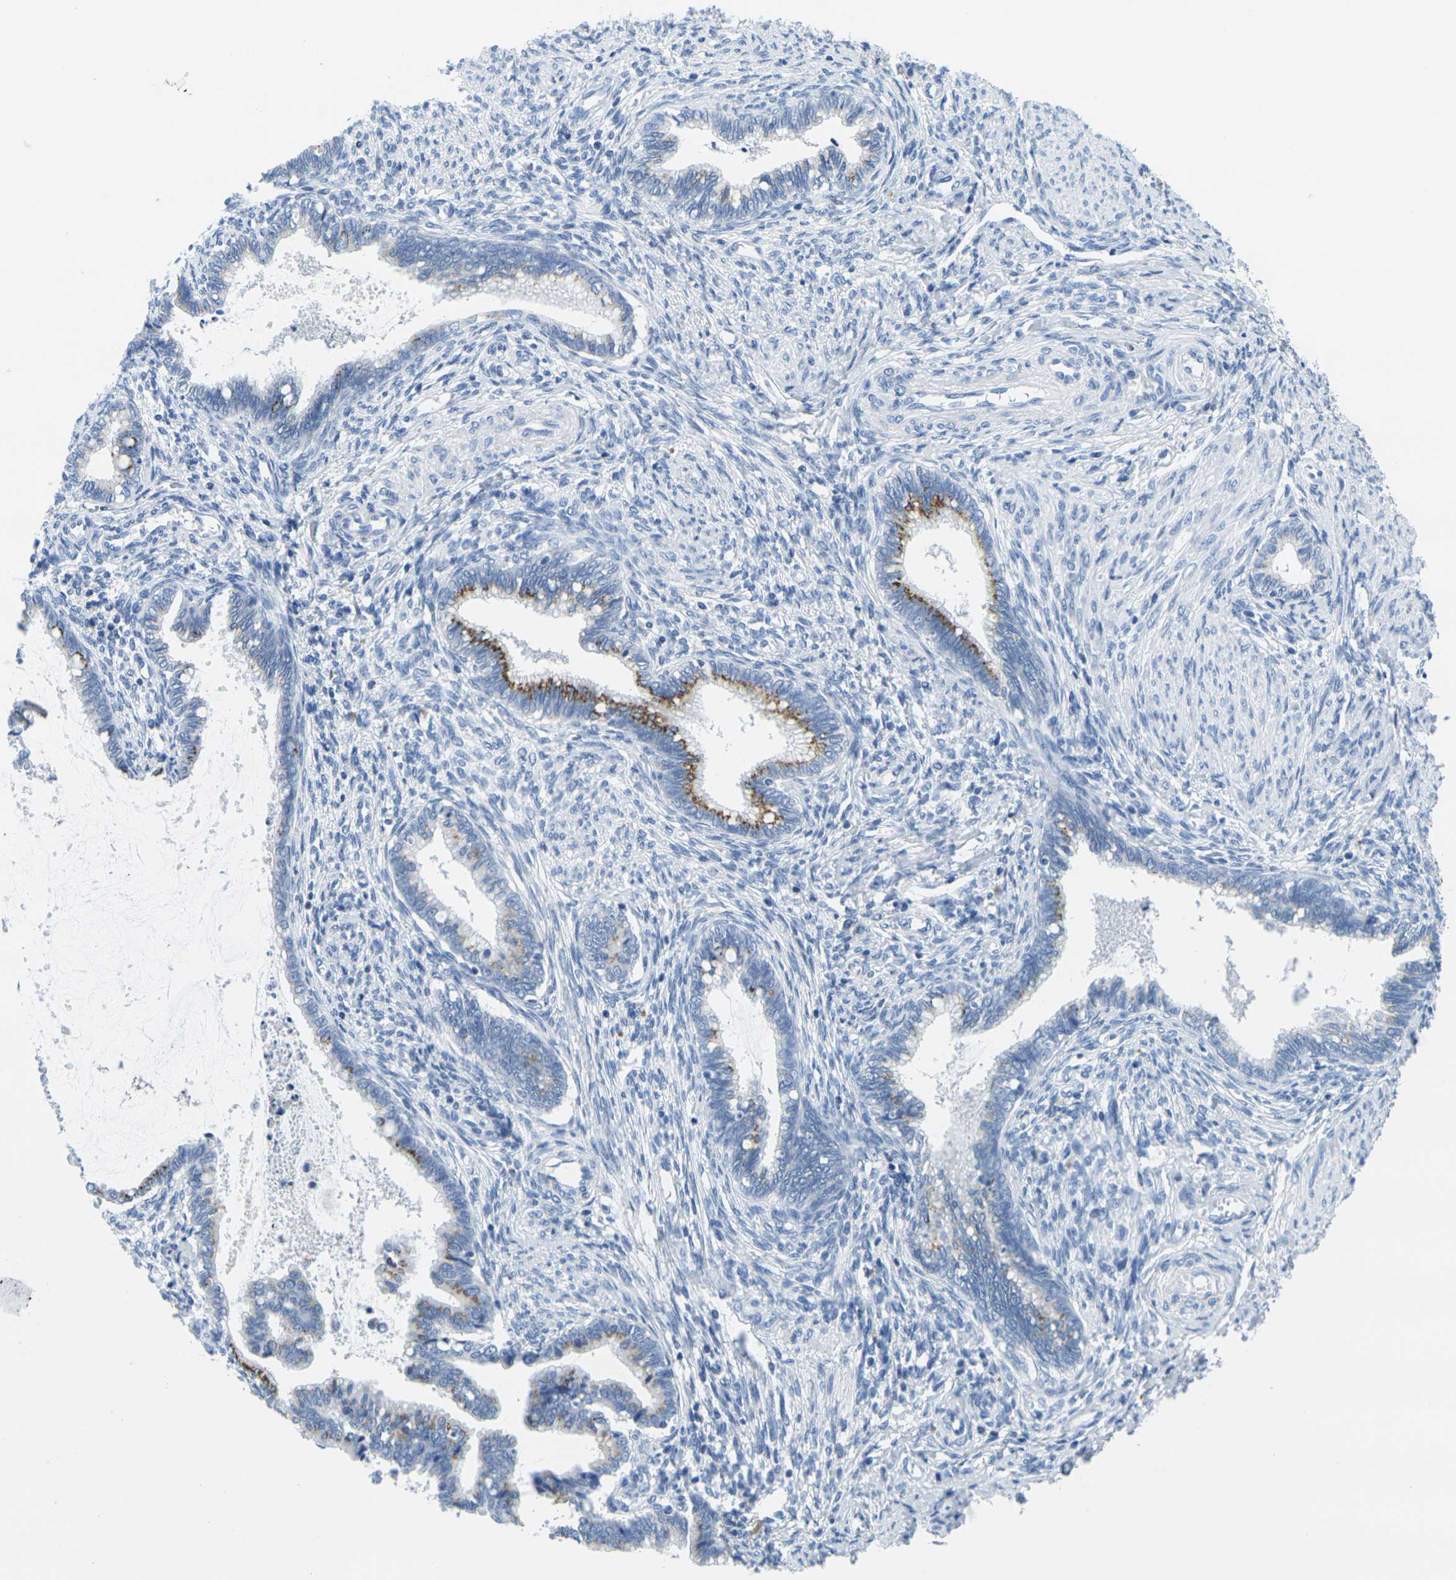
{"staining": {"intensity": "moderate", "quantity": "25%-75%", "location": "cytoplasmic/membranous"}, "tissue": "cervical cancer", "cell_type": "Tumor cells", "image_type": "cancer", "snomed": [{"axis": "morphology", "description": "Adenocarcinoma, NOS"}, {"axis": "topography", "description": "Cervix"}], "caption": "A brown stain labels moderate cytoplasmic/membranous positivity of a protein in human adenocarcinoma (cervical) tumor cells.", "gene": "FAM3D", "patient": {"sex": "female", "age": 44}}